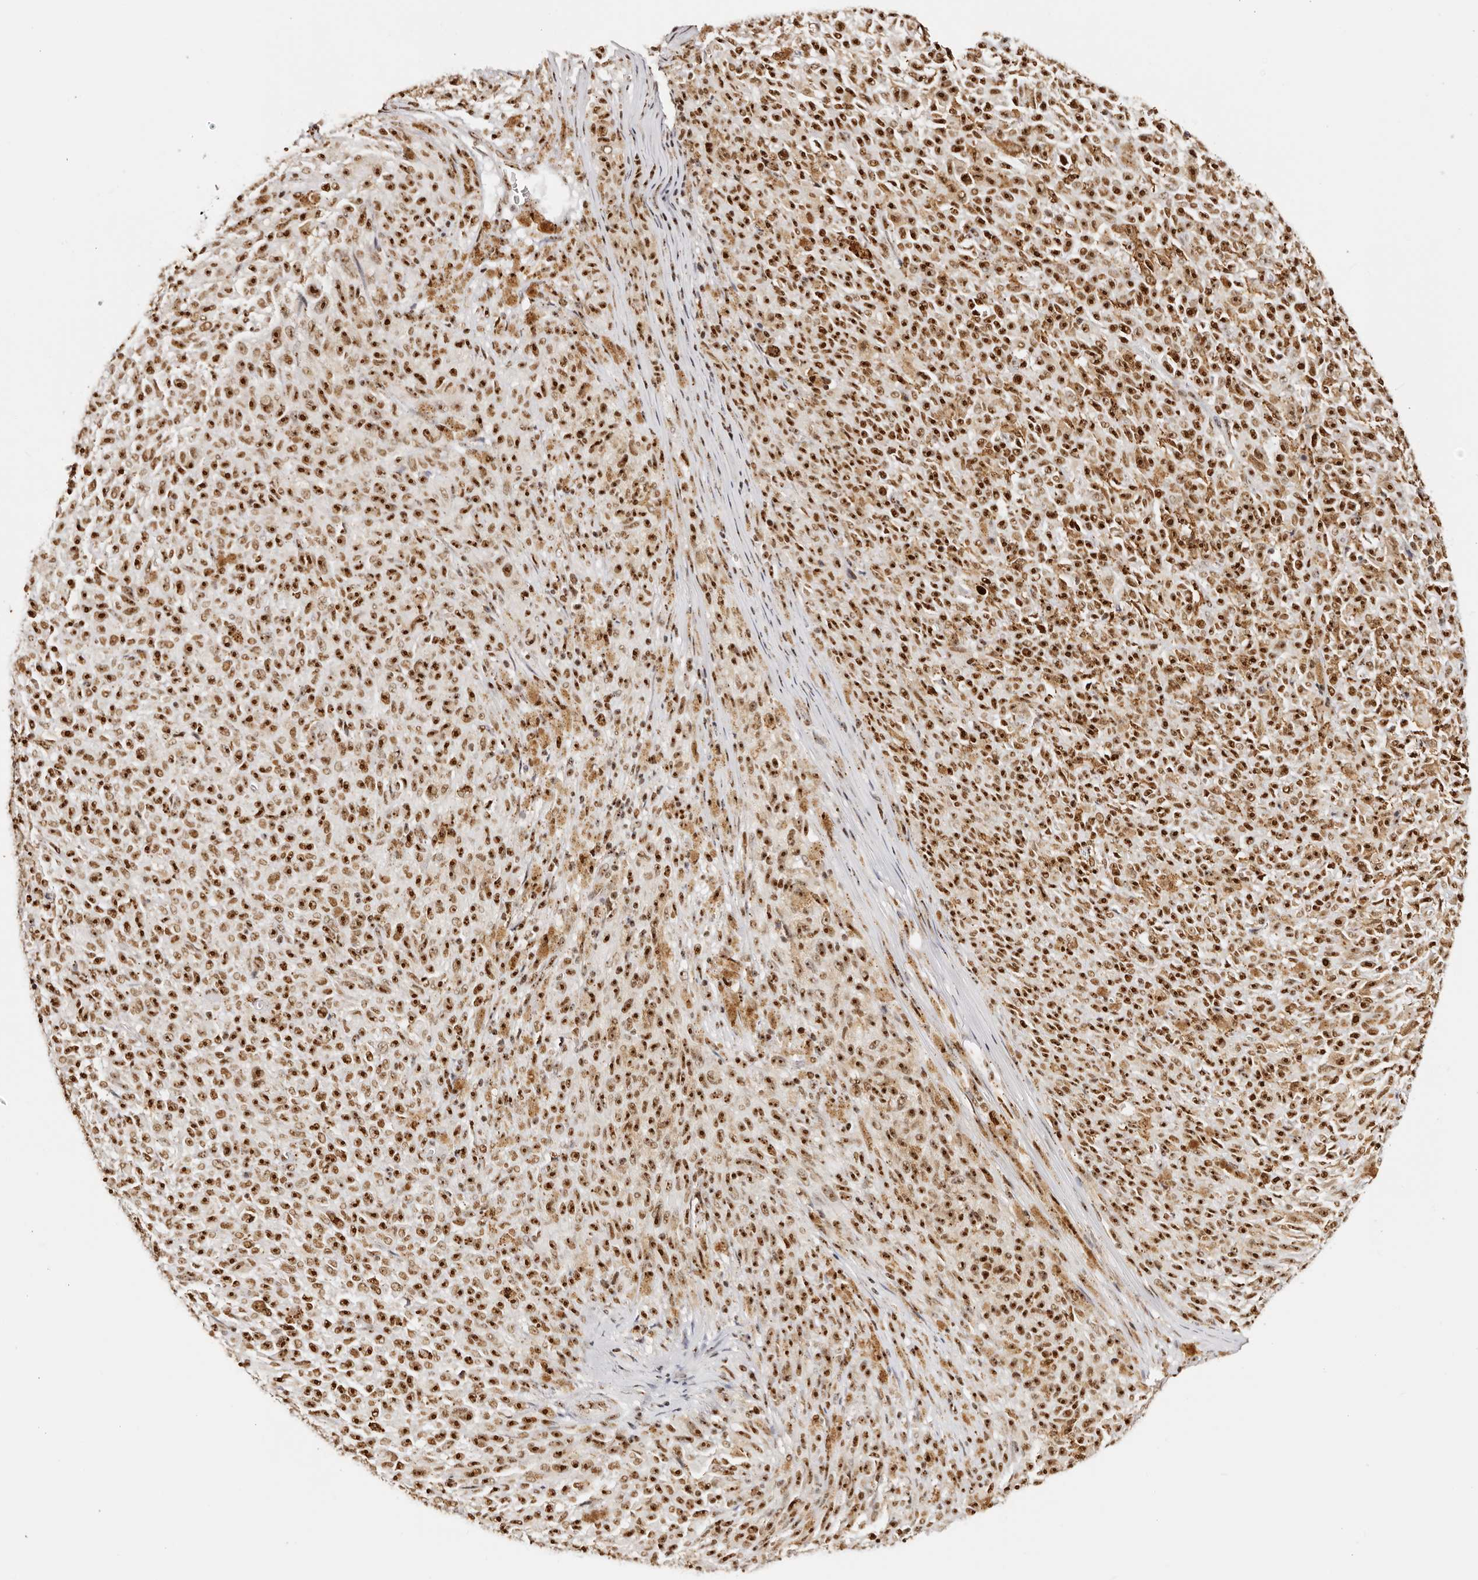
{"staining": {"intensity": "strong", "quantity": ">75%", "location": "nuclear"}, "tissue": "melanoma", "cell_type": "Tumor cells", "image_type": "cancer", "snomed": [{"axis": "morphology", "description": "Malignant melanoma, NOS"}, {"axis": "topography", "description": "Skin"}], "caption": "Melanoma stained with immunohistochemistry reveals strong nuclear positivity in approximately >75% of tumor cells.", "gene": "IQGAP3", "patient": {"sex": "female", "age": 82}}